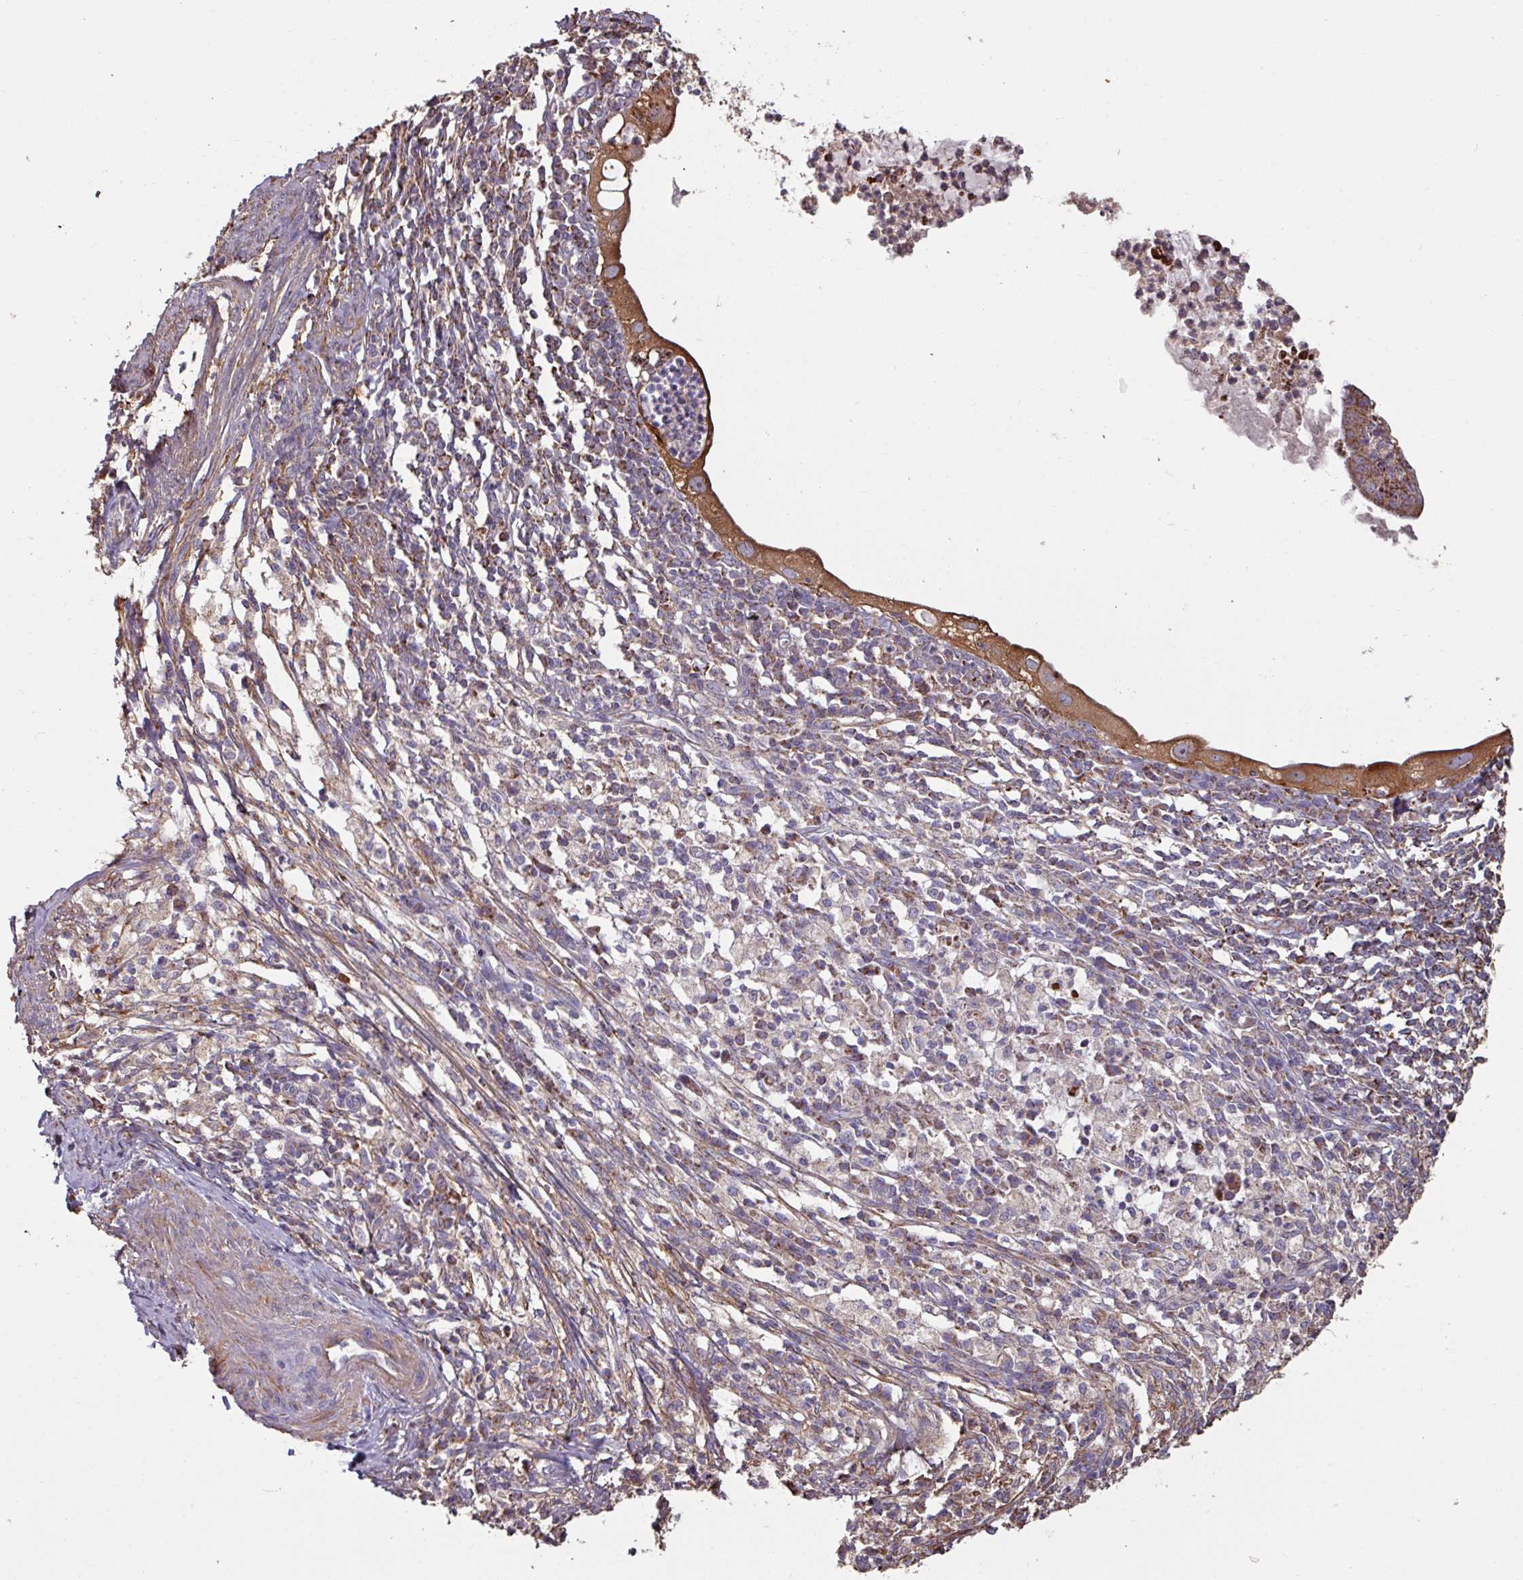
{"staining": {"intensity": "moderate", "quantity": ">75%", "location": "cytoplasmic/membranous"}, "tissue": "cervical cancer", "cell_type": "Tumor cells", "image_type": "cancer", "snomed": [{"axis": "morphology", "description": "Adenocarcinoma, NOS"}, {"axis": "topography", "description": "Cervix"}], "caption": "Immunohistochemical staining of cervical cancer (adenocarcinoma) reveals medium levels of moderate cytoplasmic/membranous protein positivity in approximately >75% of tumor cells. (DAB (3,3'-diaminobenzidine) IHC with brightfield microscopy, high magnification).", "gene": "OR2D3", "patient": {"sex": "female", "age": 36}}